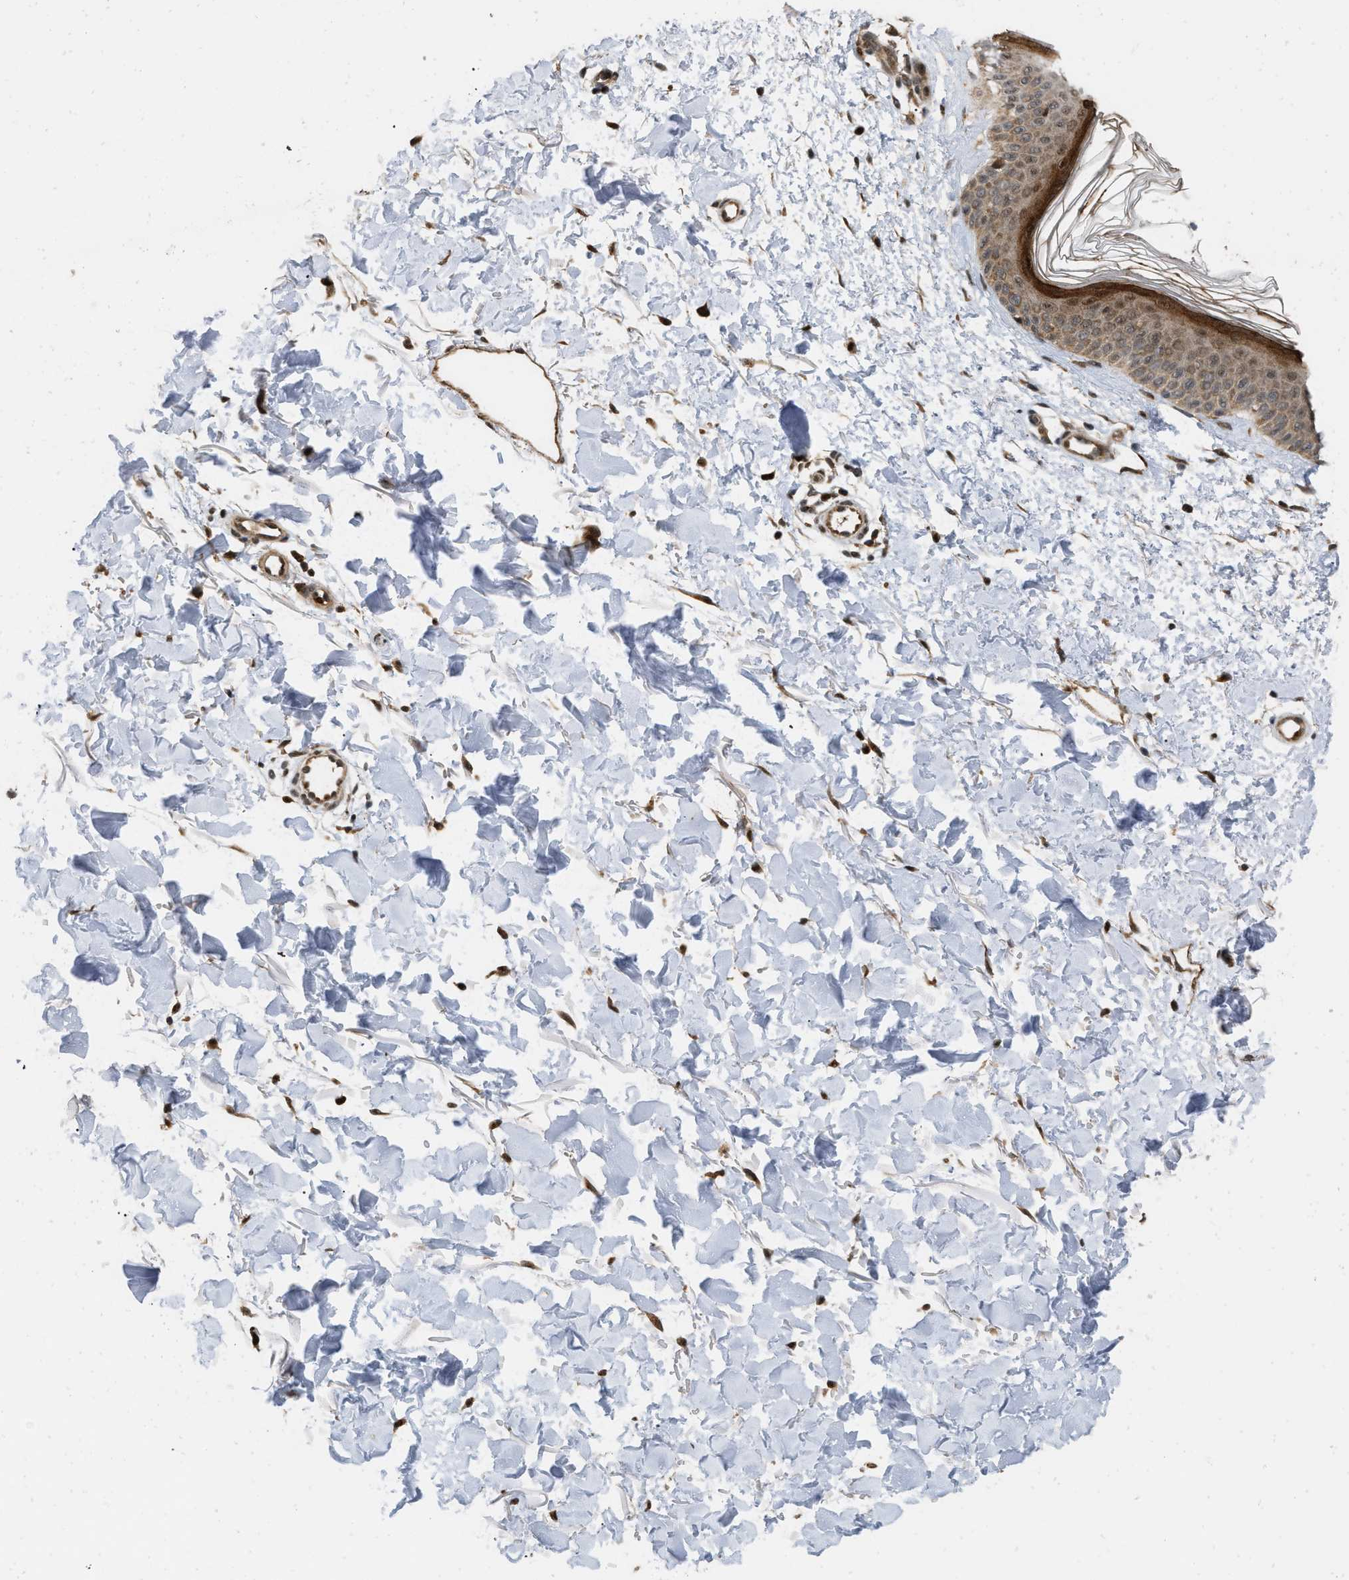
{"staining": {"intensity": "strong", "quantity": ">75%", "location": "nuclear"}, "tissue": "skin", "cell_type": "Fibroblasts", "image_type": "normal", "snomed": [{"axis": "morphology", "description": "Normal tissue, NOS"}, {"axis": "morphology", "description": "Malignant melanoma, NOS"}, {"axis": "topography", "description": "Skin"}], "caption": "Skin stained with IHC shows strong nuclear staining in approximately >75% of fibroblasts. The staining was performed using DAB, with brown indicating positive protein expression. Nuclei are stained blue with hematoxylin.", "gene": "ANKRD11", "patient": {"sex": "male", "age": 83}}